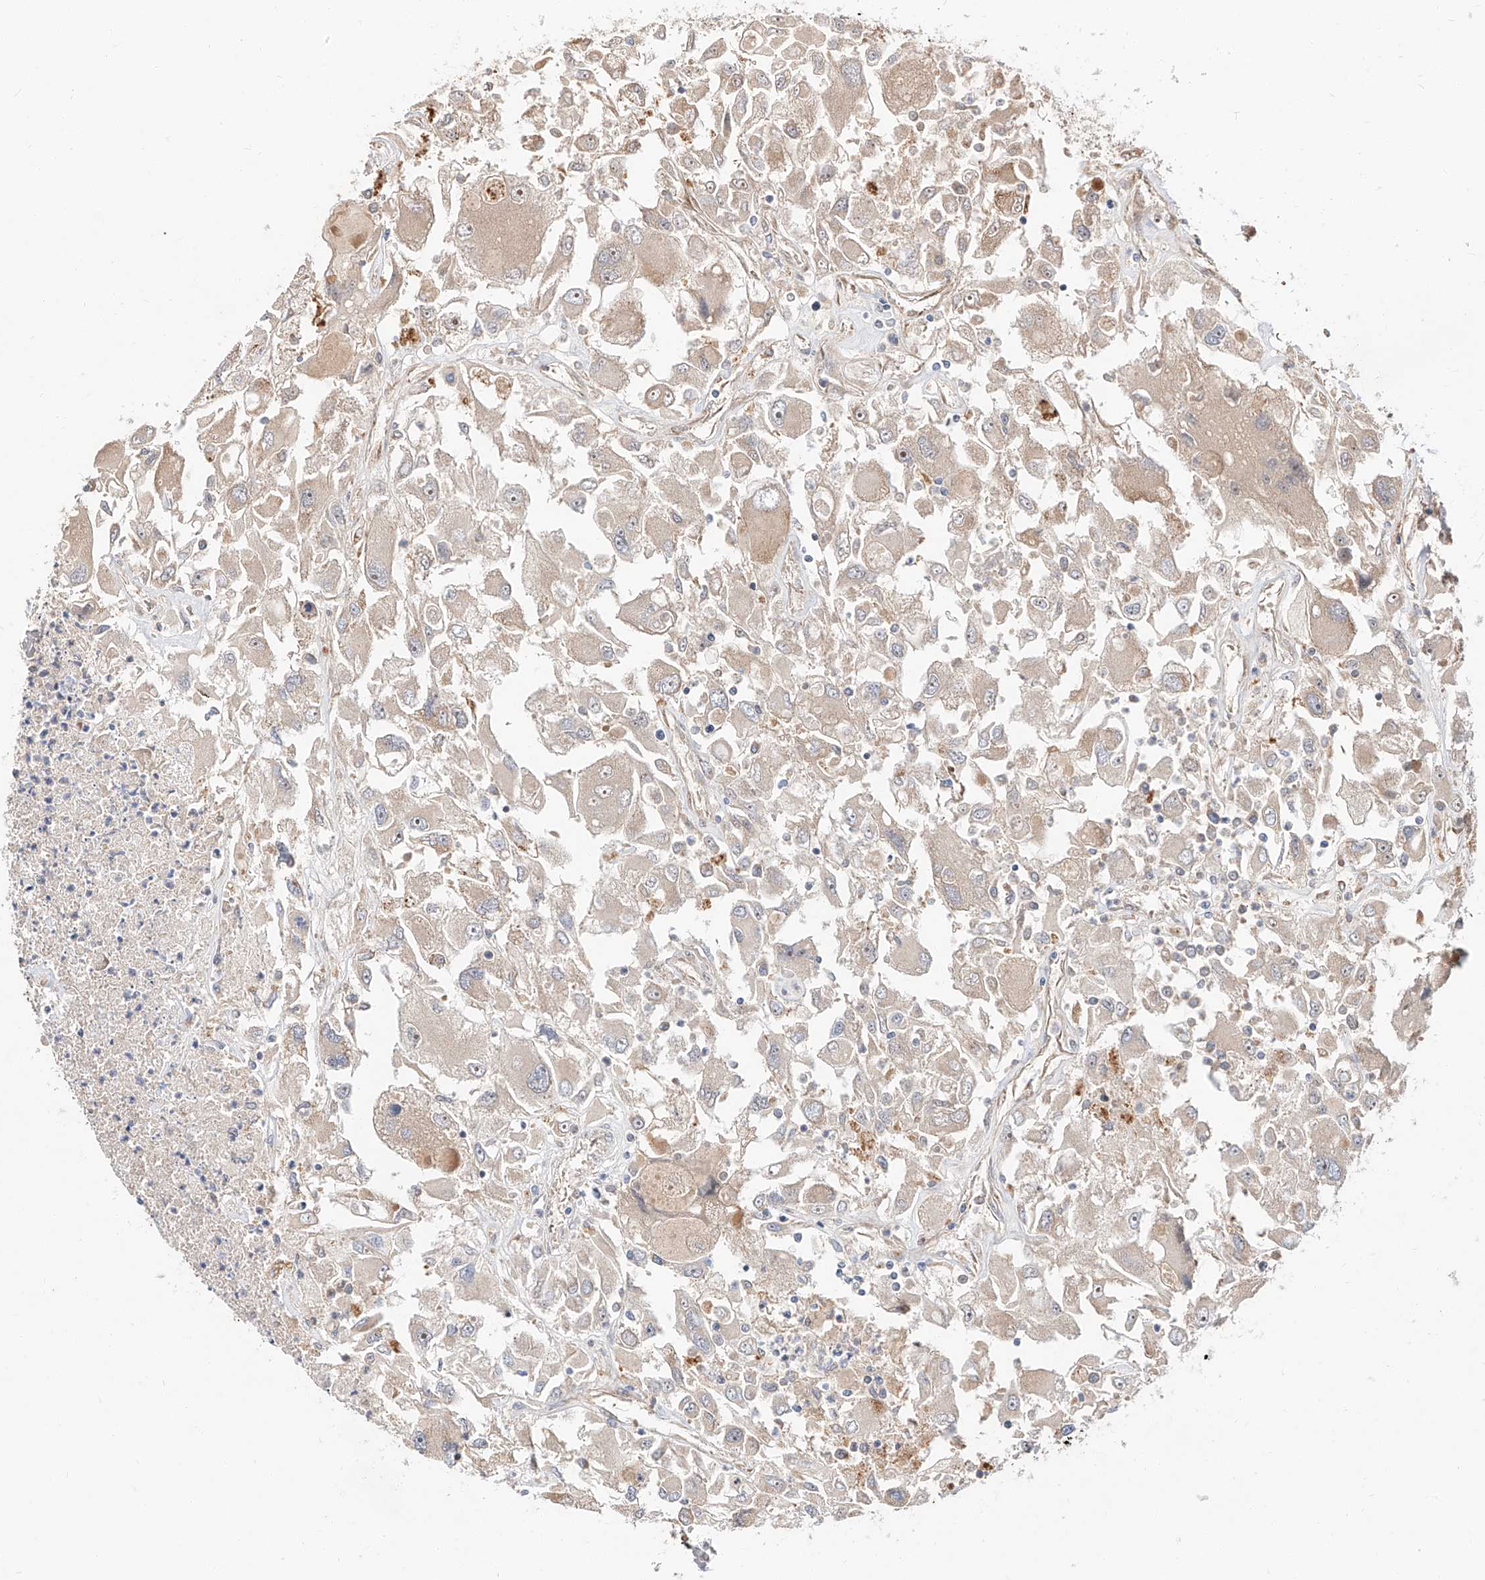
{"staining": {"intensity": "weak", "quantity": "<25%", "location": "cytoplasmic/membranous"}, "tissue": "renal cancer", "cell_type": "Tumor cells", "image_type": "cancer", "snomed": [{"axis": "morphology", "description": "Adenocarcinoma, NOS"}, {"axis": "topography", "description": "Kidney"}], "caption": "This is a photomicrograph of immunohistochemistry staining of adenocarcinoma (renal), which shows no staining in tumor cells.", "gene": "DIRAS3", "patient": {"sex": "female", "age": 52}}